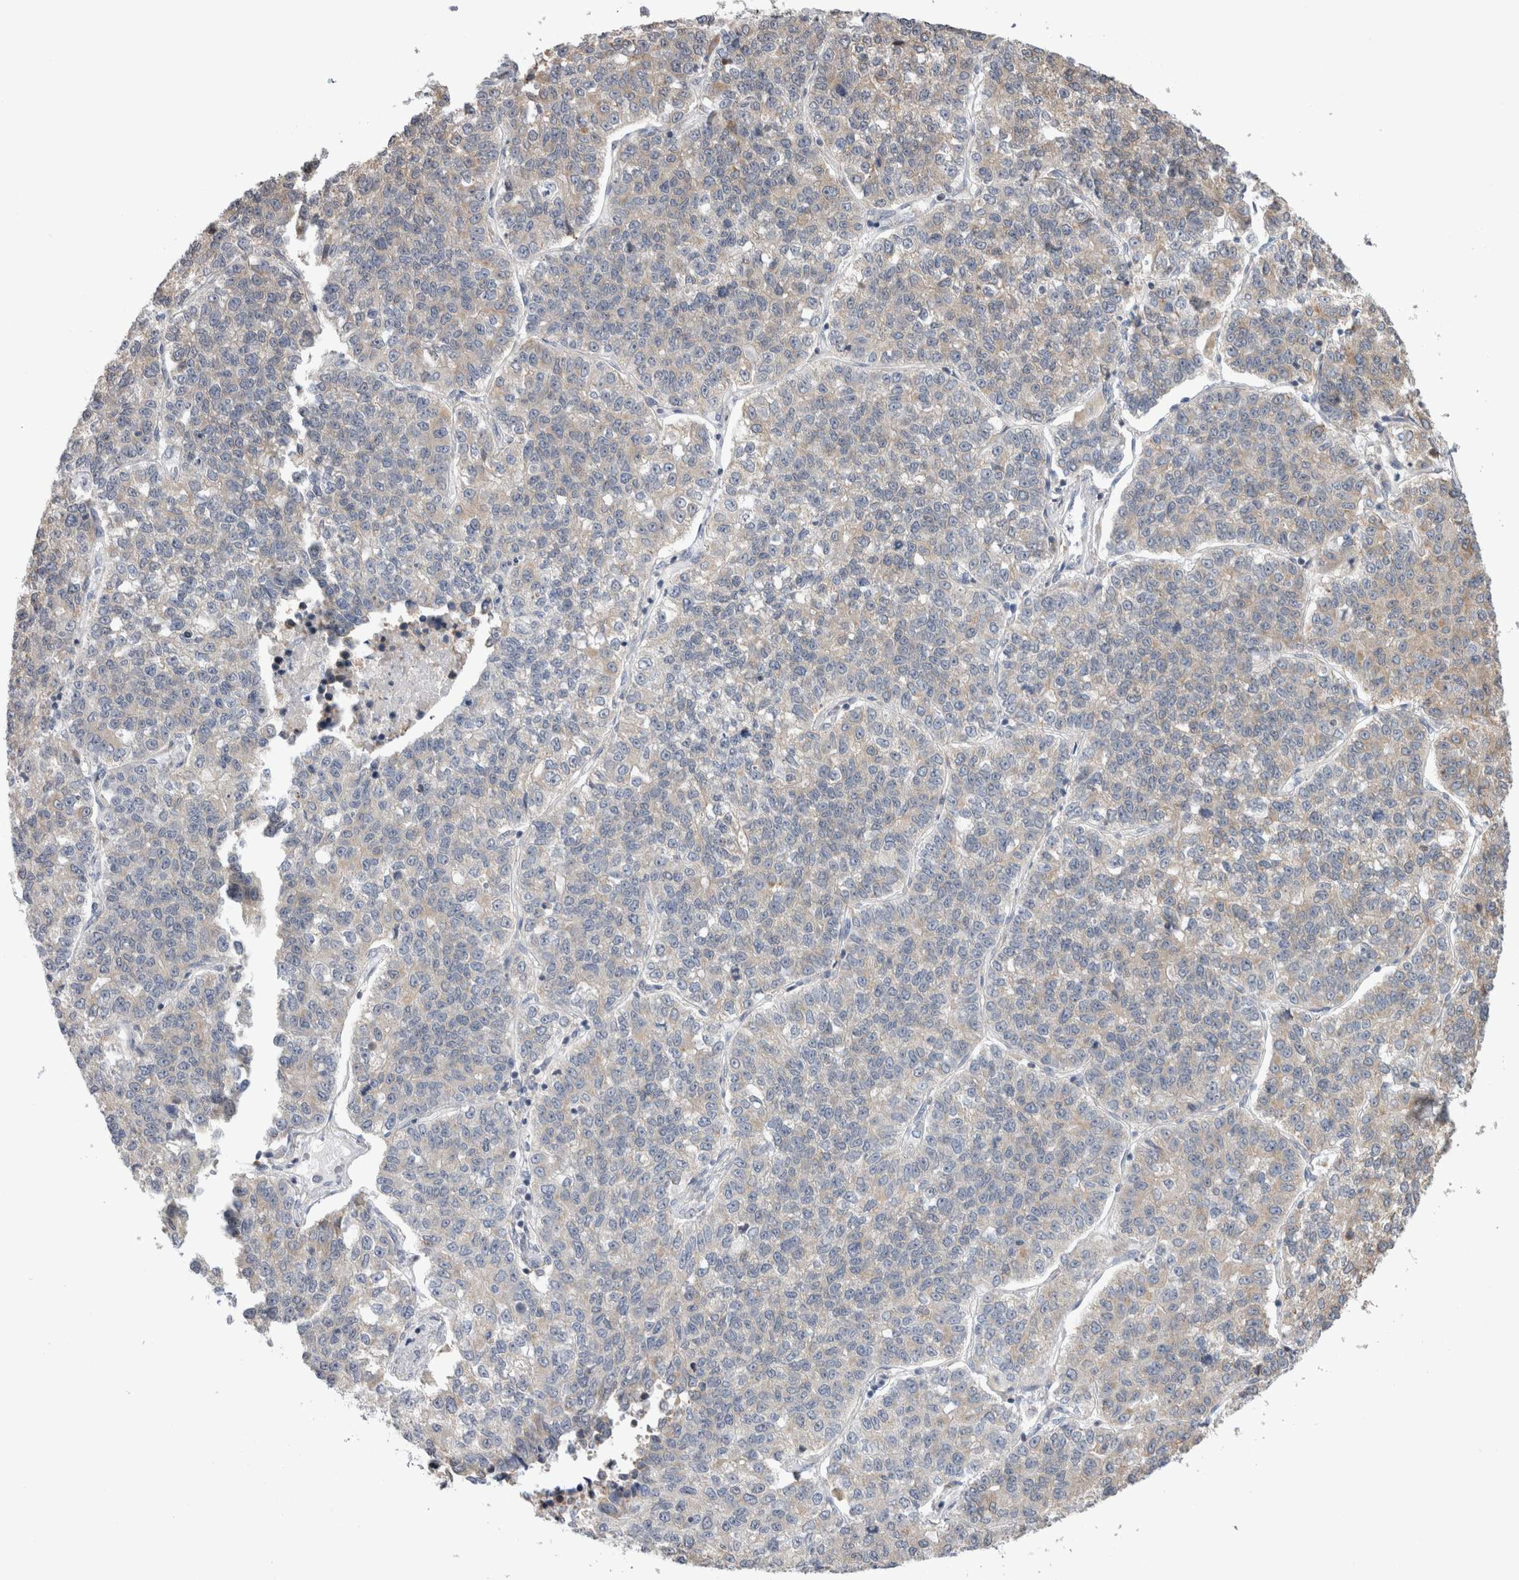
{"staining": {"intensity": "negative", "quantity": "none", "location": "none"}, "tissue": "lung cancer", "cell_type": "Tumor cells", "image_type": "cancer", "snomed": [{"axis": "morphology", "description": "Adenocarcinoma, NOS"}, {"axis": "topography", "description": "Lung"}], "caption": "Human lung cancer stained for a protein using IHC demonstrates no positivity in tumor cells.", "gene": "SMAP2", "patient": {"sex": "male", "age": 49}}